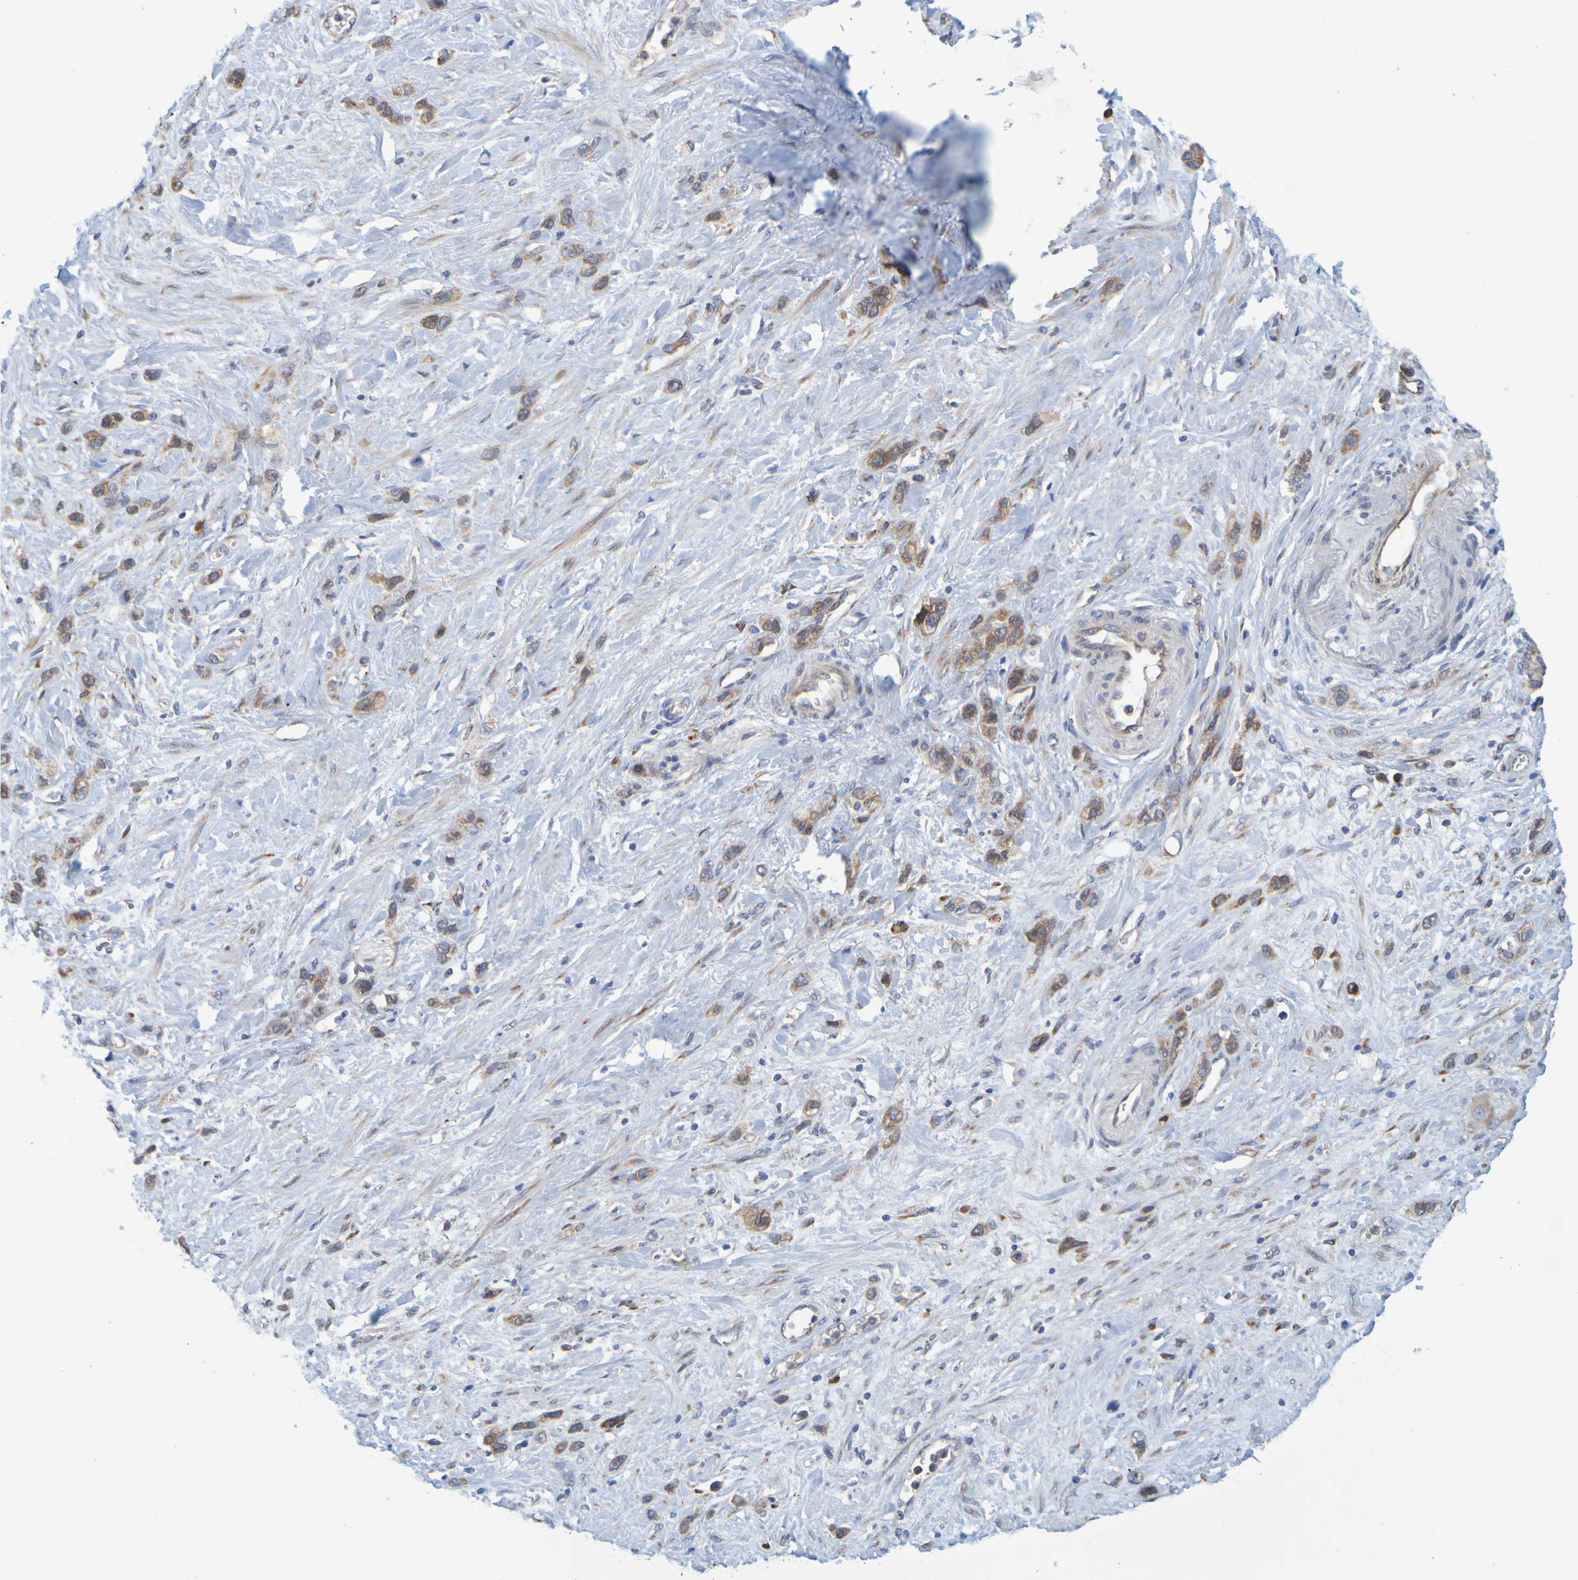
{"staining": {"intensity": "moderate", "quantity": ">75%", "location": "cytoplasmic/membranous"}, "tissue": "stomach cancer", "cell_type": "Tumor cells", "image_type": "cancer", "snomed": [{"axis": "morphology", "description": "Adenocarcinoma, NOS"}, {"axis": "morphology", "description": "Adenocarcinoma, High grade"}, {"axis": "topography", "description": "Stomach, upper"}, {"axis": "topography", "description": "Stomach, lower"}], "caption": "Human stomach adenocarcinoma stained with a brown dye reveals moderate cytoplasmic/membranous positive staining in approximately >75% of tumor cells.", "gene": "SIL1", "patient": {"sex": "female", "age": 65}}